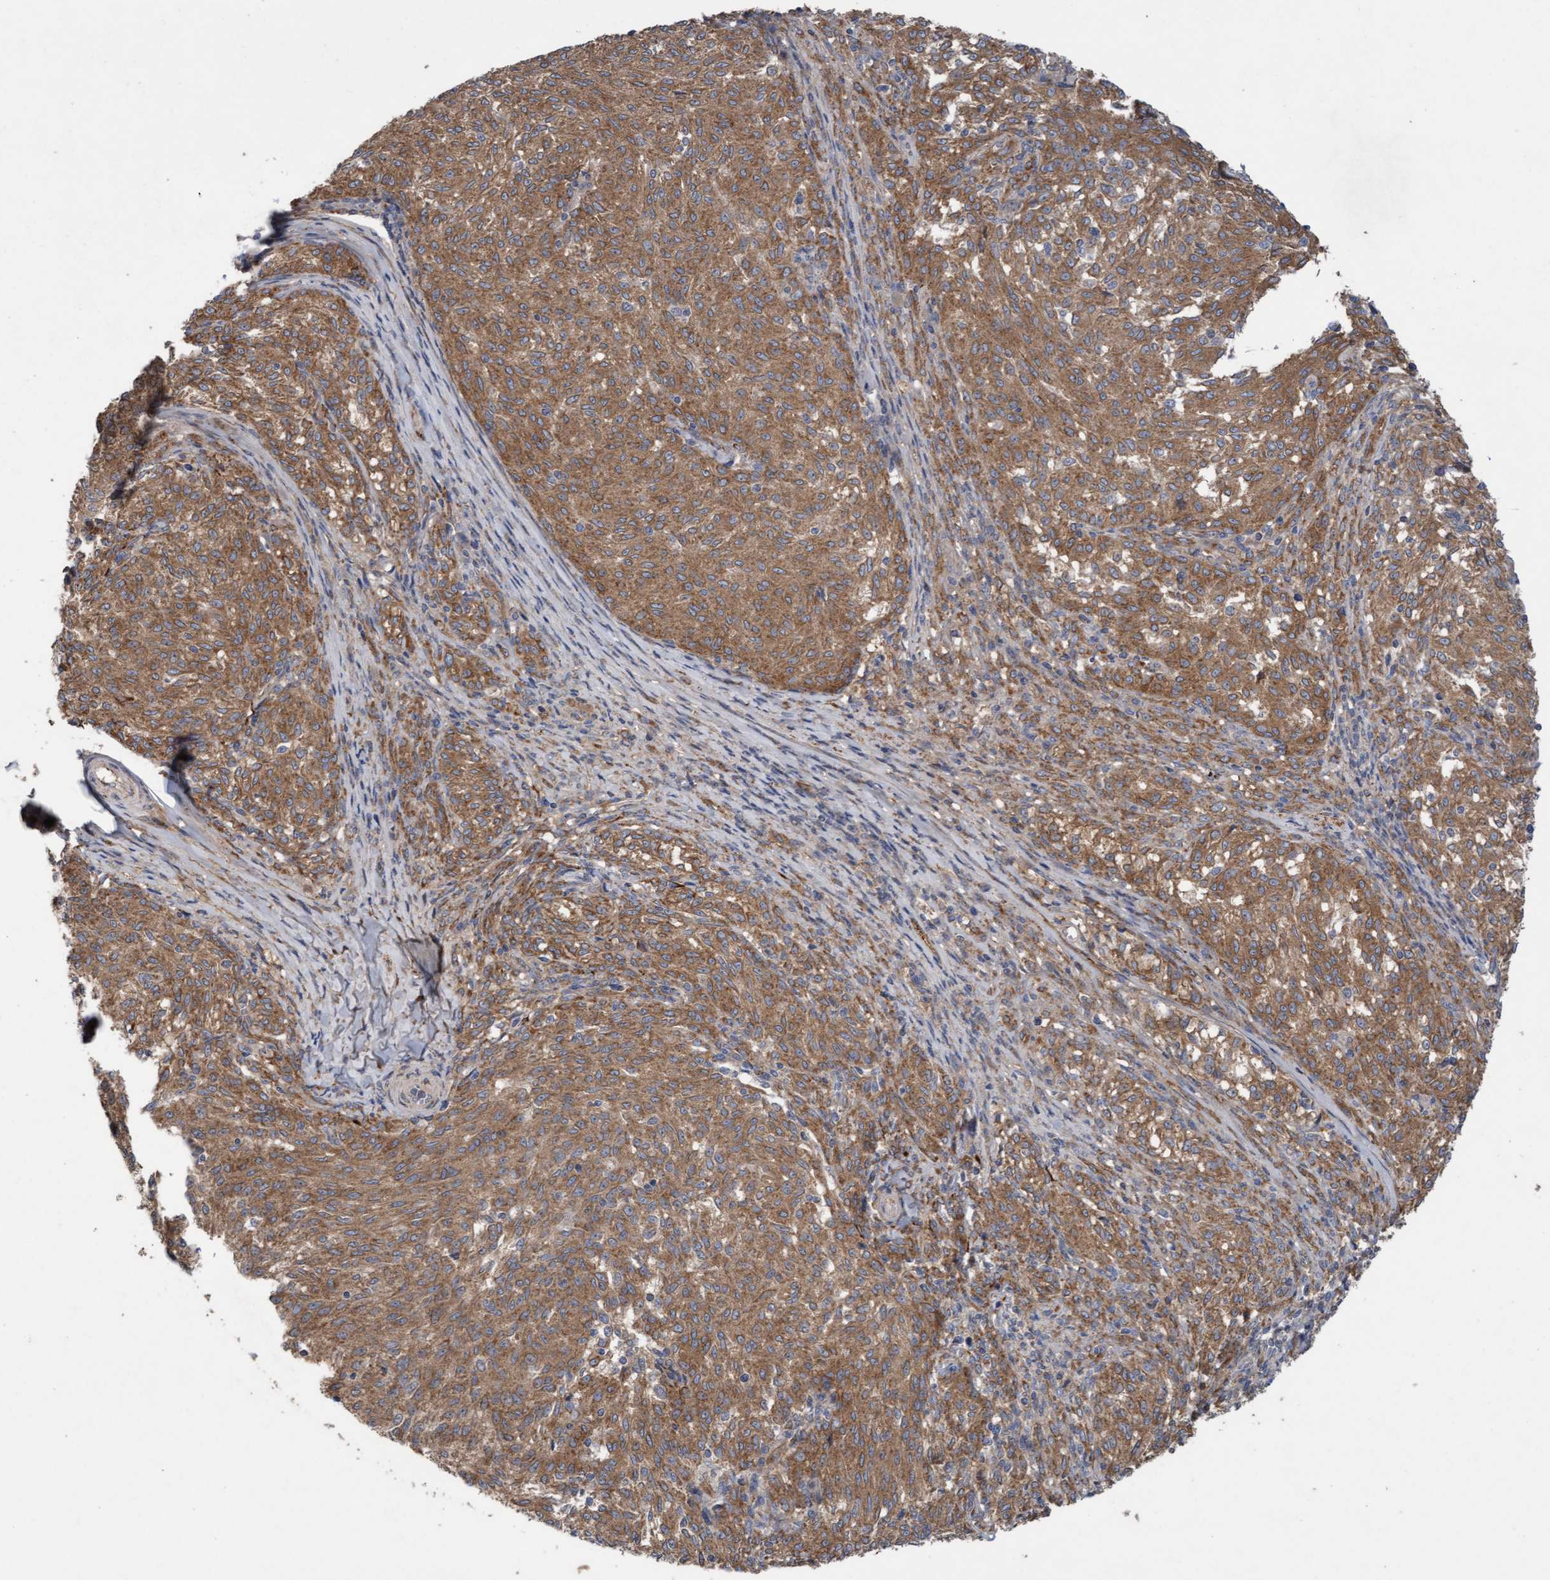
{"staining": {"intensity": "moderate", "quantity": ">75%", "location": "cytoplasmic/membranous"}, "tissue": "melanoma", "cell_type": "Tumor cells", "image_type": "cancer", "snomed": [{"axis": "morphology", "description": "Malignant melanoma, NOS"}, {"axis": "topography", "description": "Skin"}], "caption": "The immunohistochemical stain labels moderate cytoplasmic/membranous expression in tumor cells of malignant melanoma tissue.", "gene": "DDHD2", "patient": {"sex": "female", "age": 72}}